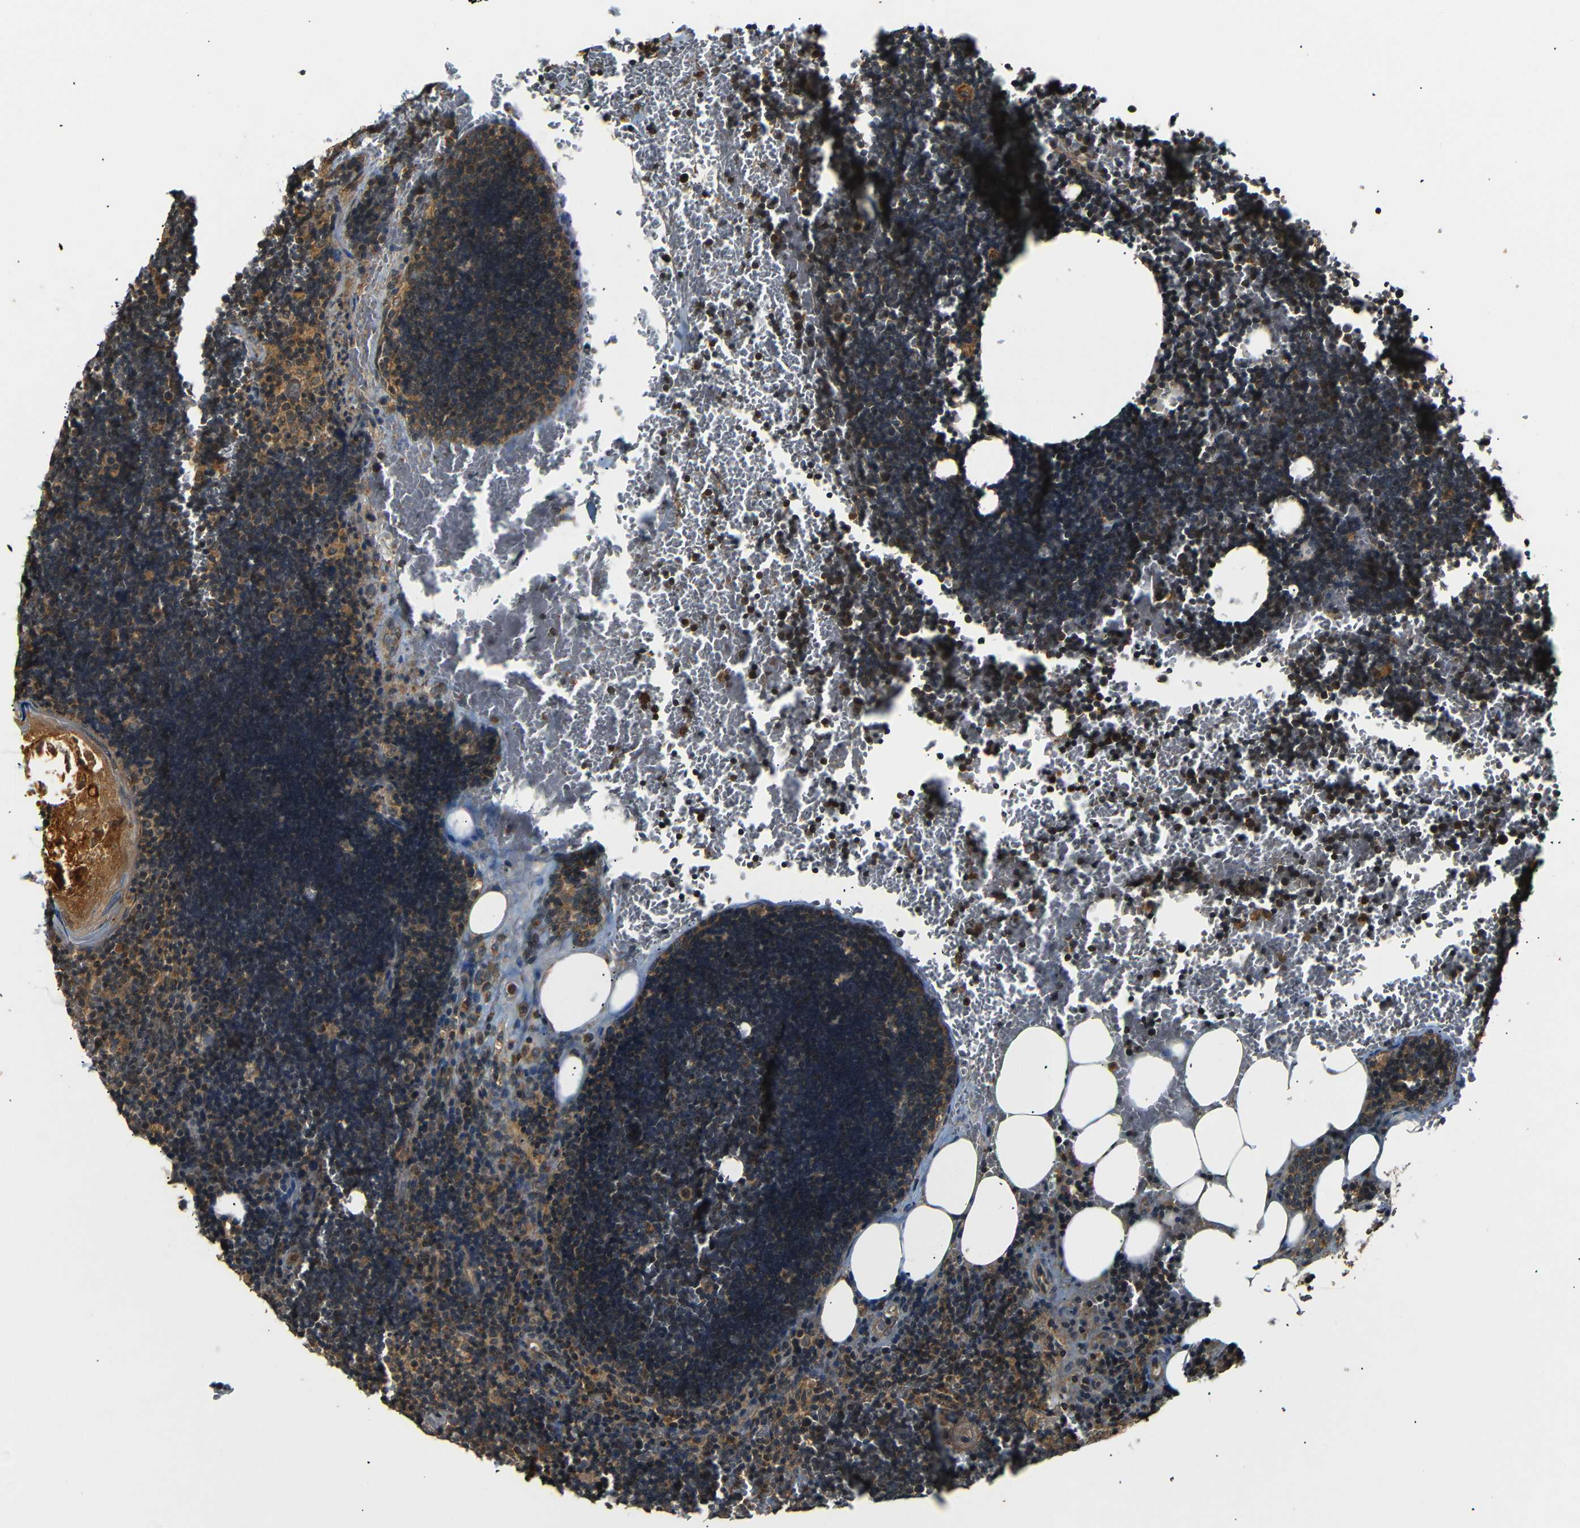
{"staining": {"intensity": "moderate", "quantity": ">75%", "location": "cytoplasmic/membranous"}, "tissue": "lymph node", "cell_type": "Germinal center cells", "image_type": "normal", "snomed": [{"axis": "morphology", "description": "Normal tissue, NOS"}, {"axis": "topography", "description": "Lymph node"}], "caption": "Moderate cytoplasmic/membranous positivity for a protein is present in approximately >75% of germinal center cells of benign lymph node using IHC.", "gene": "TANK", "patient": {"sex": "male", "age": 33}}